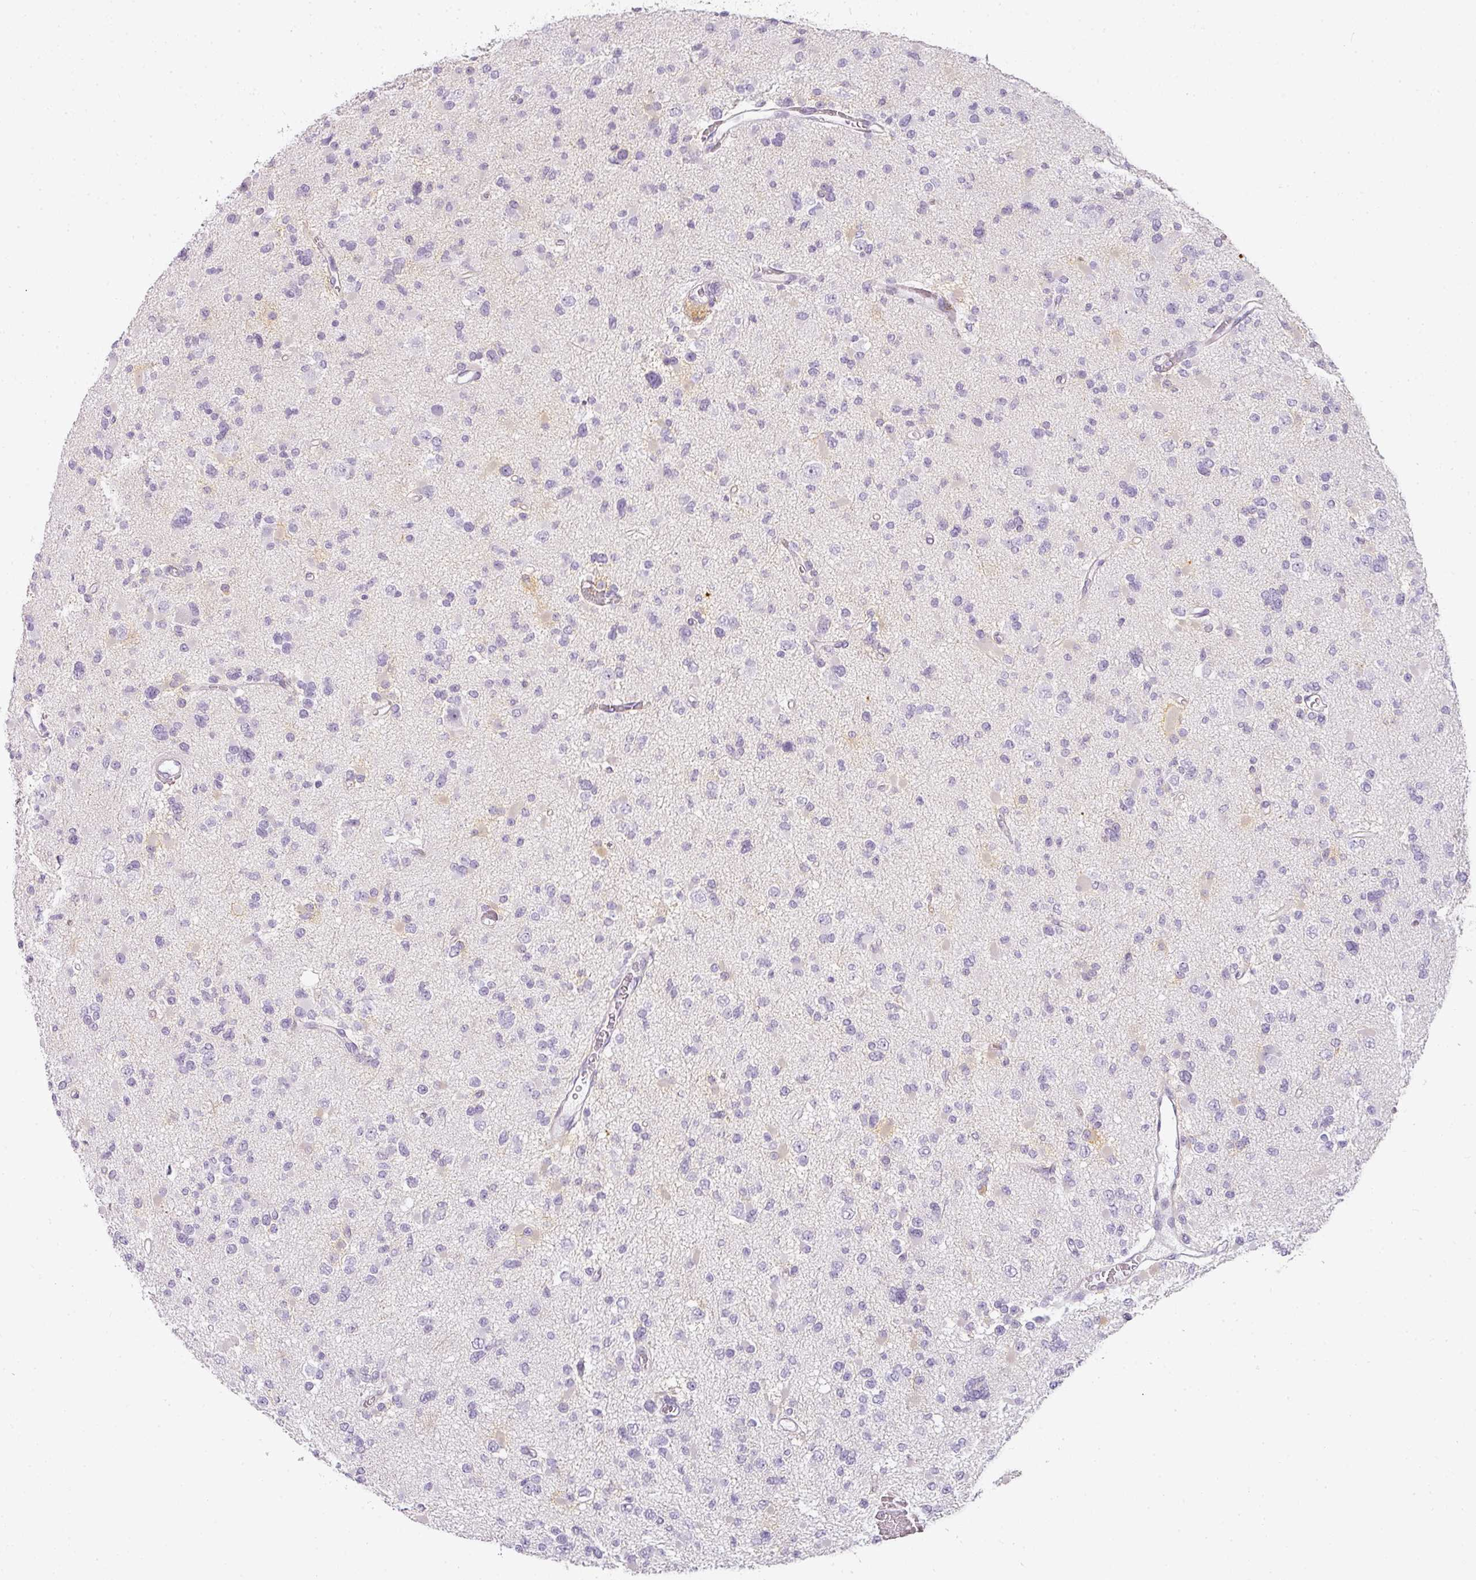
{"staining": {"intensity": "negative", "quantity": "none", "location": "none"}, "tissue": "glioma", "cell_type": "Tumor cells", "image_type": "cancer", "snomed": [{"axis": "morphology", "description": "Glioma, malignant, Low grade"}, {"axis": "topography", "description": "Brain"}], "caption": "Human glioma stained for a protein using IHC demonstrates no expression in tumor cells.", "gene": "TMEM42", "patient": {"sex": "female", "age": 22}}